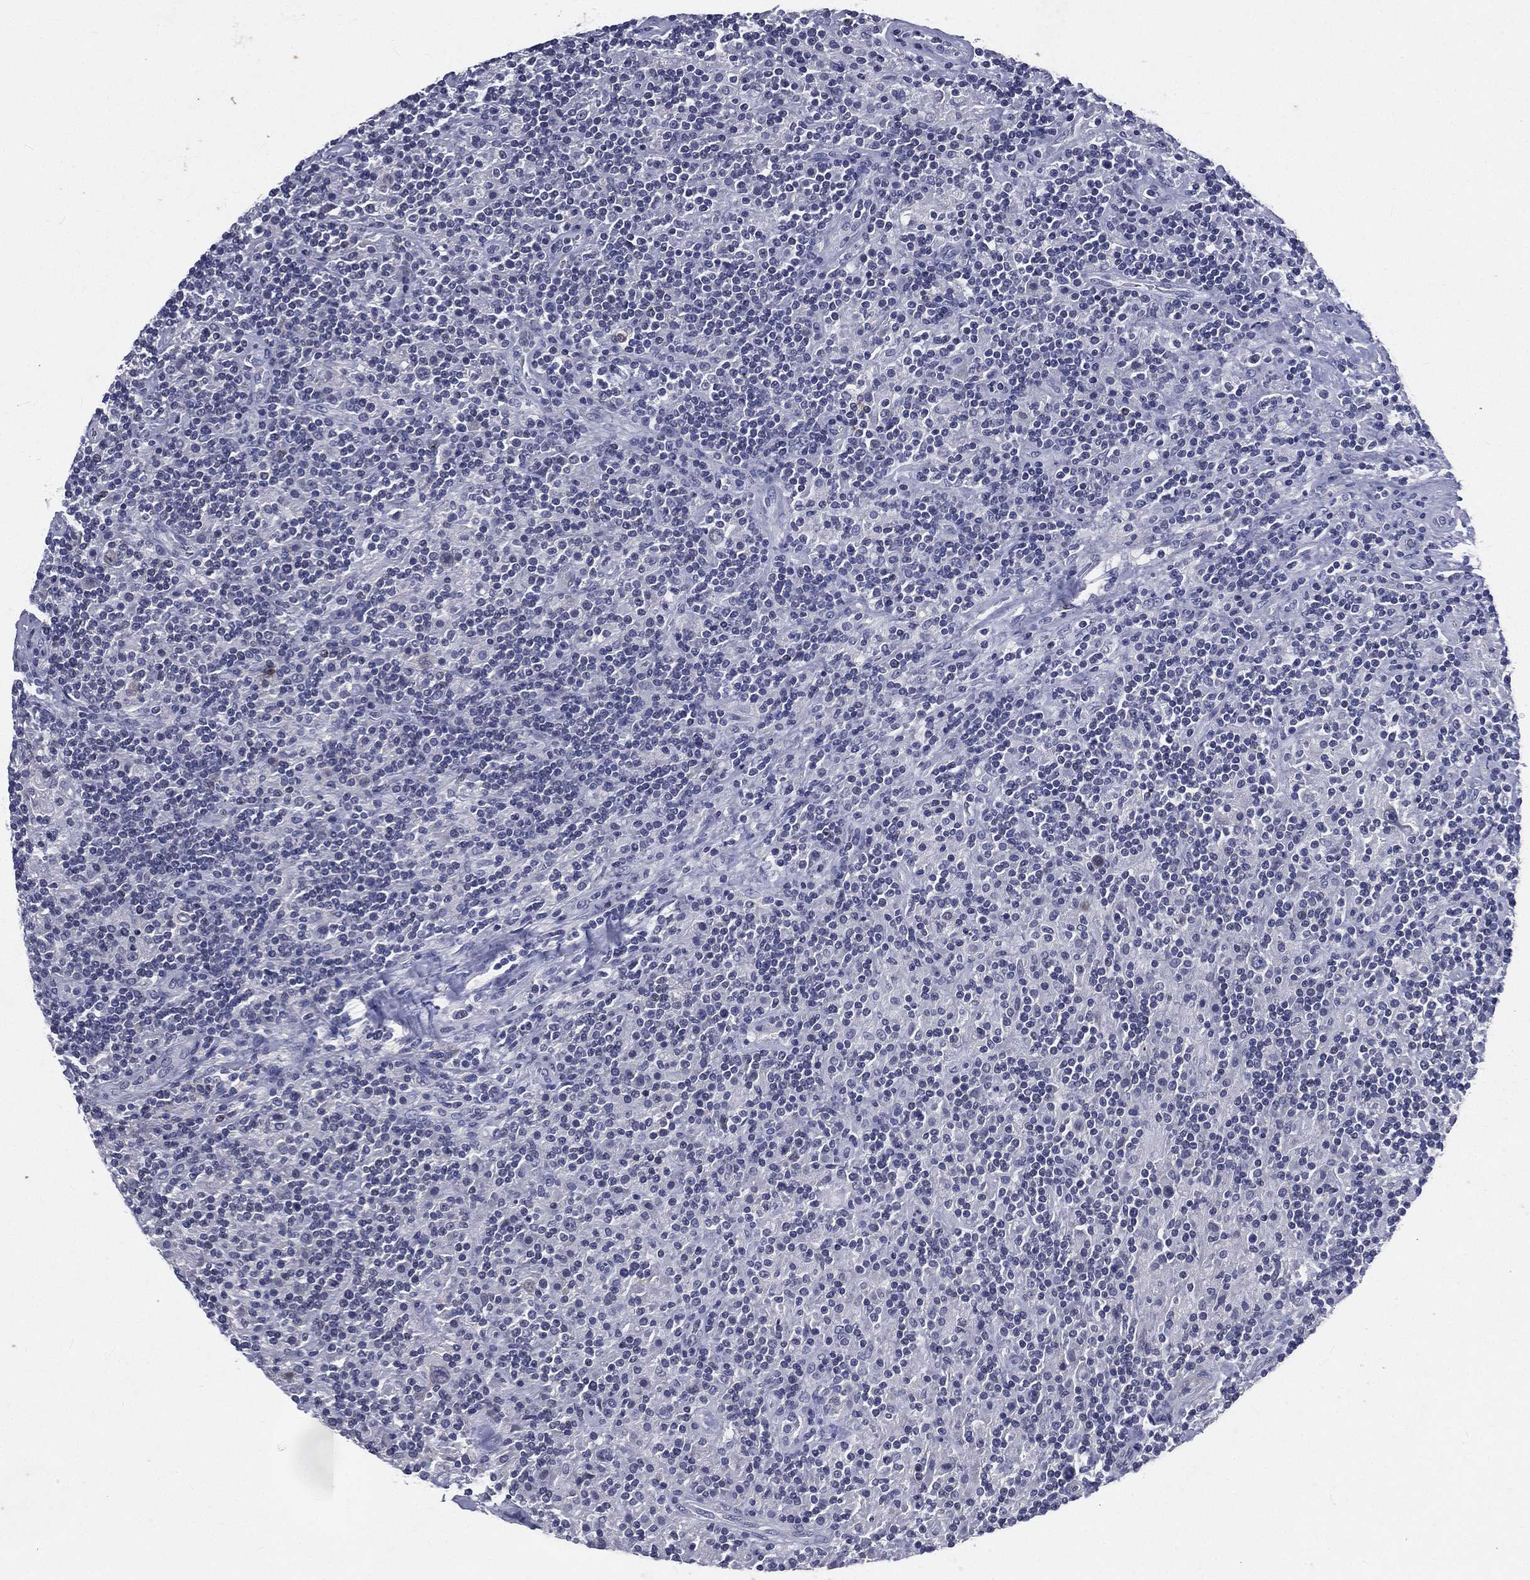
{"staining": {"intensity": "negative", "quantity": "none", "location": "none"}, "tissue": "lymphoma", "cell_type": "Tumor cells", "image_type": "cancer", "snomed": [{"axis": "morphology", "description": "Hodgkin's disease, NOS"}, {"axis": "topography", "description": "Lymph node"}], "caption": "Lymphoma was stained to show a protein in brown. There is no significant positivity in tumor cells.", "gene": "IFT27", "patient": {"sex": "male", "age": 70}}